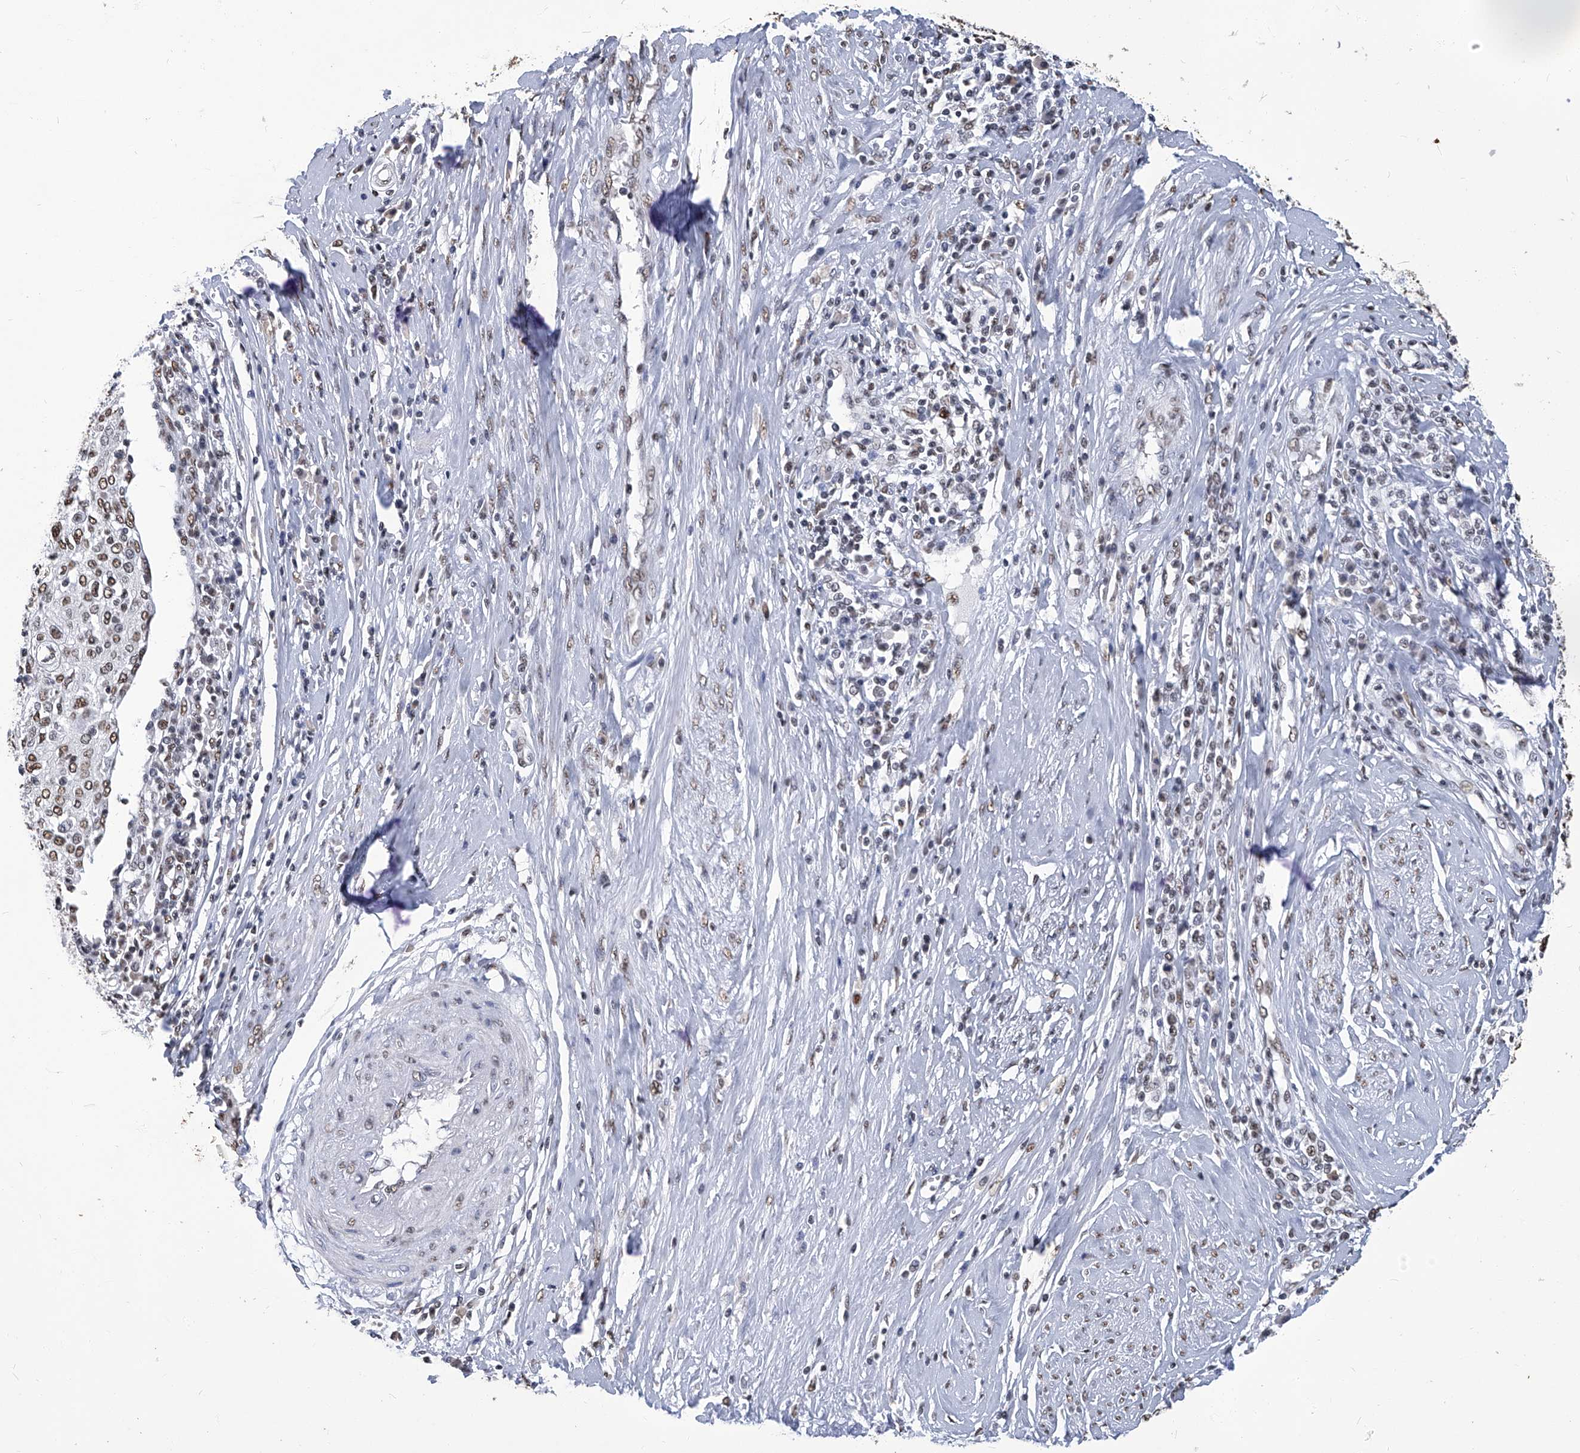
{"staining": {"intensity": "weak", "quantity": ">75%", "location": "nuclear"}, "tissue": "cervical cancer", "cell_type": "Tumor cells", "image_type": "cancer", "snomed": [{"axis": "morphology", "description": "Squamous cell carcinoma, NOS"}, {"axis": "topography", "description": "Cervix"}], "caption": "Cervical cancer (squamous cell carcinoma) stained for a protein (brown) displays weak nuclear positive staining in approximately >75% of tumor cells.", "gene": "HBP1", "patient": {"sex": "female", "age": 40}}